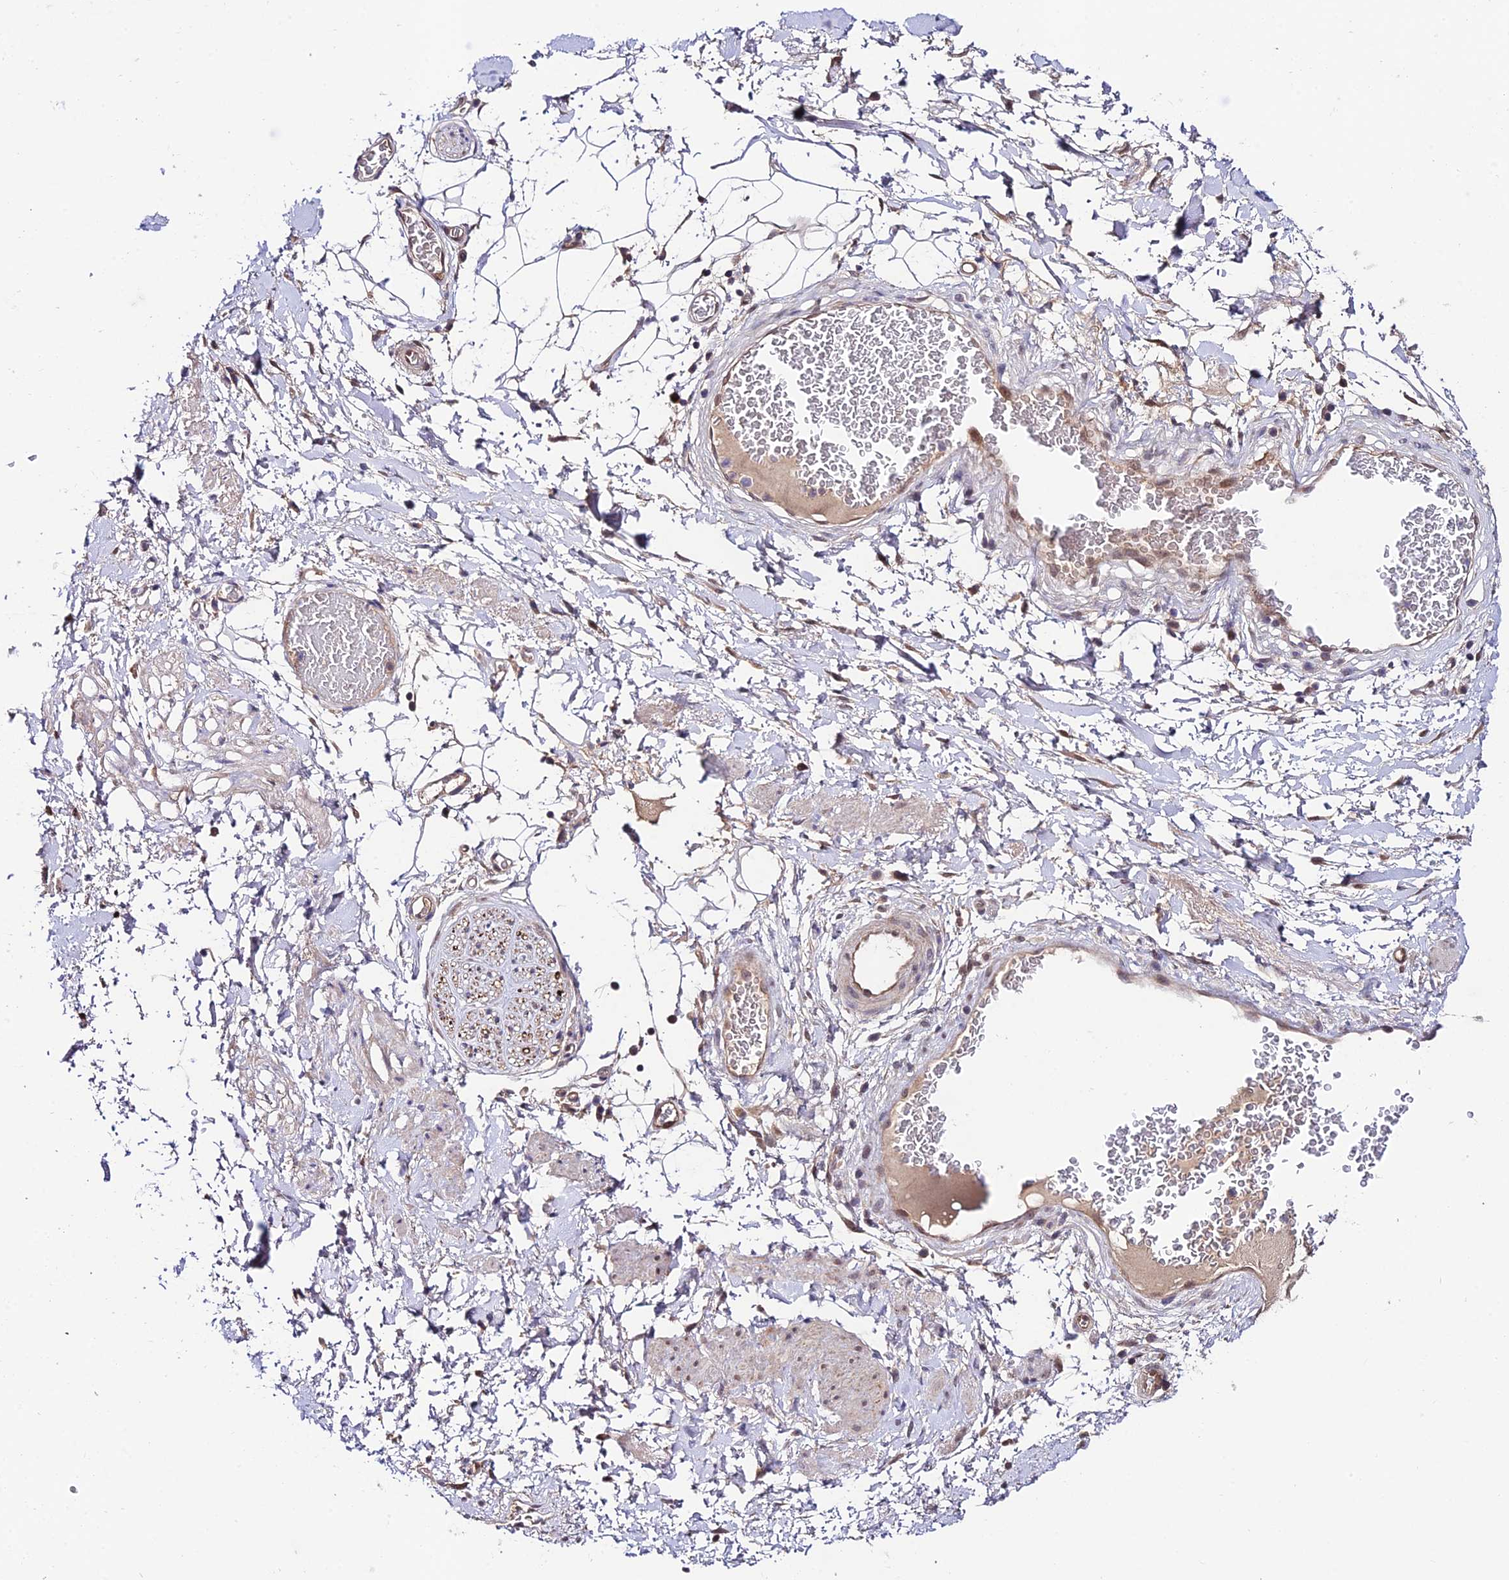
{"staining": {"intensity": "negative", "quantity": "none", "location": "none"}, "tissue": "adipose tissue", "cell_type": "Adipocytes", "image_type": "normal", "snomed": [{"axis": "morphology", "description": "Normal tissue, NOS"}, {"axis": "morphology", "description": "Adenocarcinoma, NOS"}, {"axis": "topography", "description": "Rectum"}, {"axis": "topography", "description": "Vagina"}, {"axis": "topography", "description": "Peripheral nerve tissue"}], "caption": "IHC photomicrograph of unremarkable adipose tissue: adipose tissue stained with DAB (3,3'-diaminobenzidine) shows no significant protein expression in adipocytes.", "gene": "TRIM40", "patient": {"sex": "female", "age": 71}}